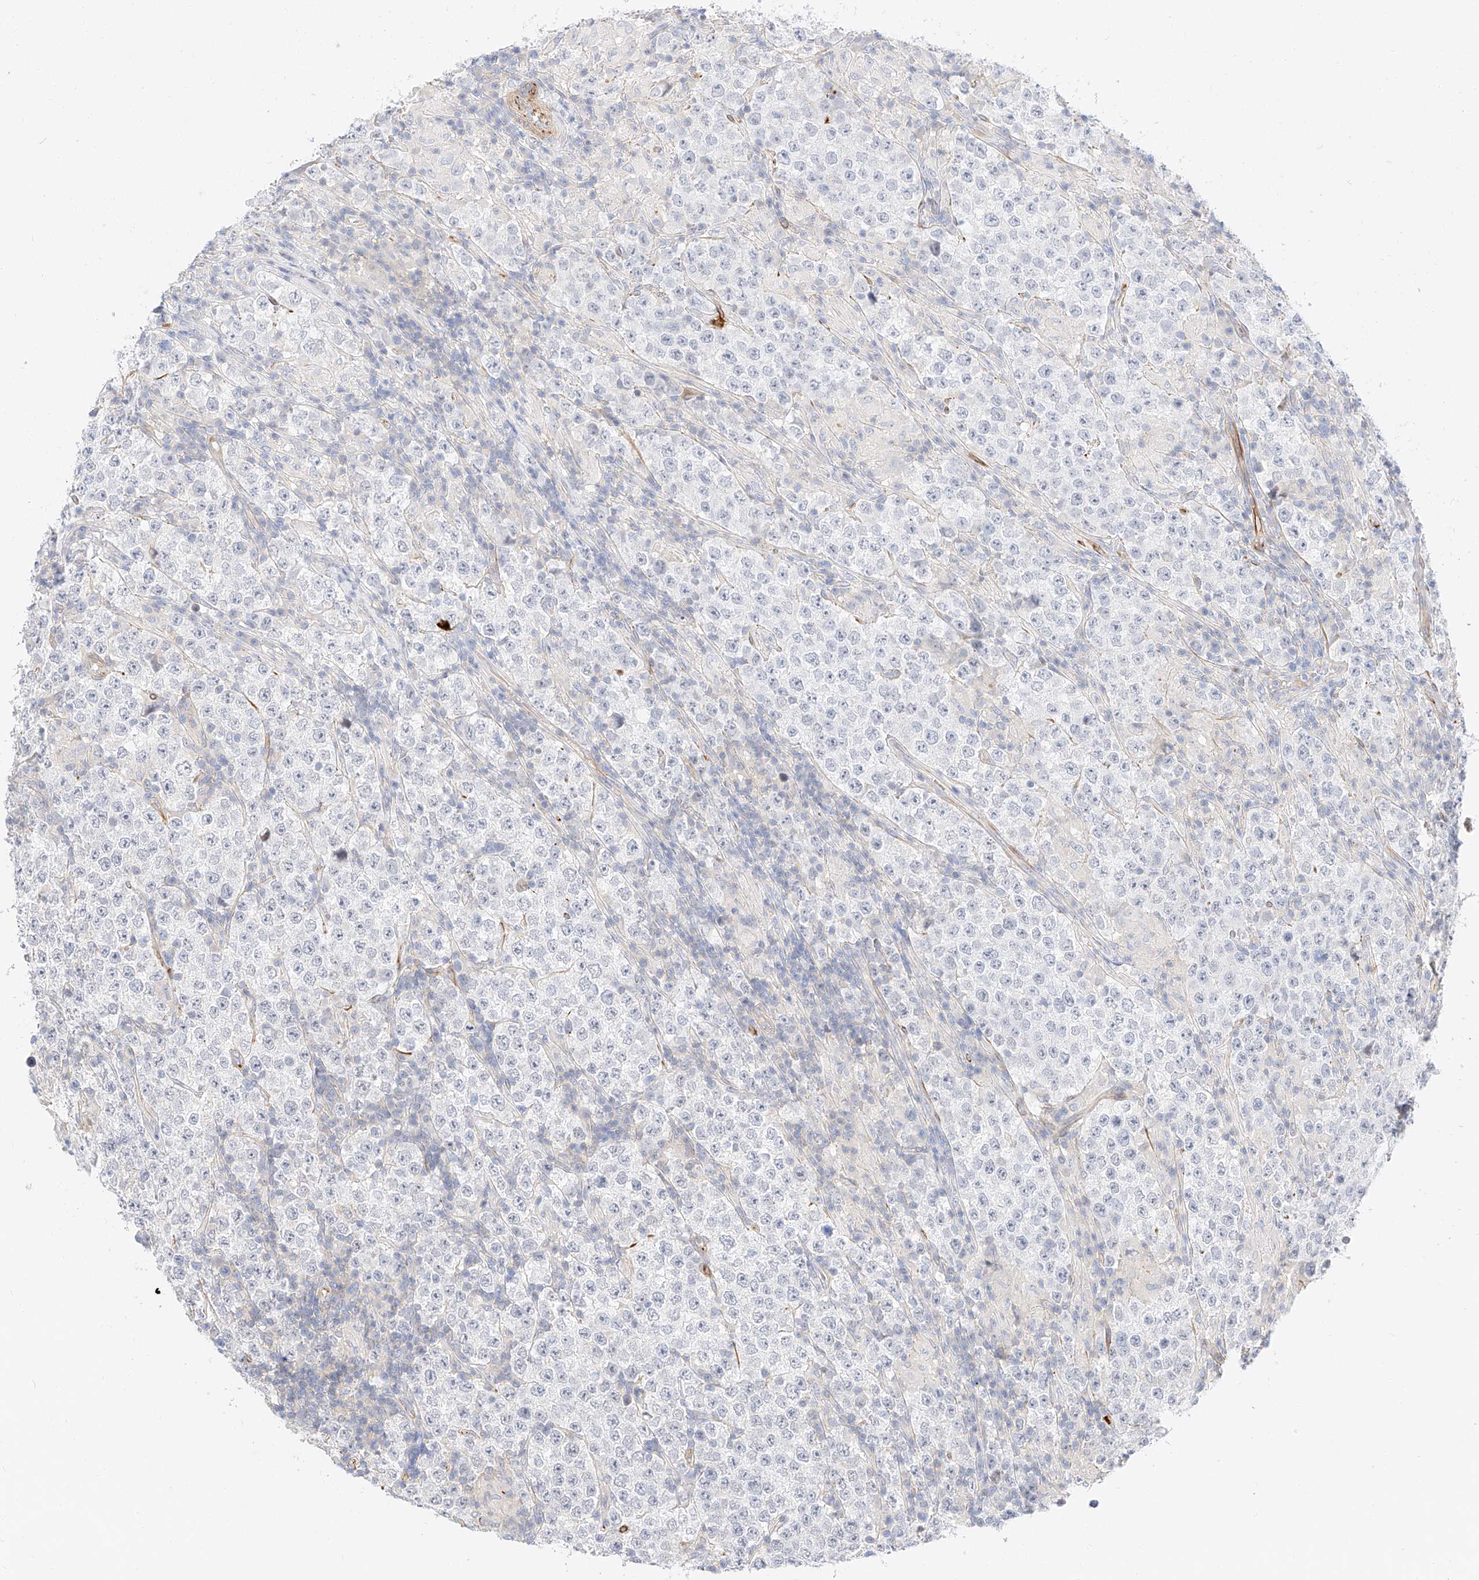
{"staining": {"intensity": "negative", "quantity": "none", "location": "none"}, "tissue": "testis cancer", "cell_type": "Tumor cells", "image_type": "cancer", "snomed": [{"axis": "morphology", "description": "Normal tissue, NOS"}, {"axis": "morphology", "description": "Urothelial carcinoma, High grade"}, {"axis": "morphology", "description": "Seminoma, NOS"}, {"axis": "morphology", "description": "Carcinoma, Embryonal, NOS"}, {"axis": "topography", "description": "Urinary bladder"}, {"axis": "topography", "description": "Testis"}], "caption": "Immunohistochemistry photomicrograph of neoplastic tissue: human embryonal carcinoma (testis) stained with DAB (3,3'-diaminobenzidine) exhibits no significant protein positivity in tumor cells. (DAB immunohistochemistry, high magnification).", "gene": "CDCP2", "patient": {"sex": "male", "age": 41}}